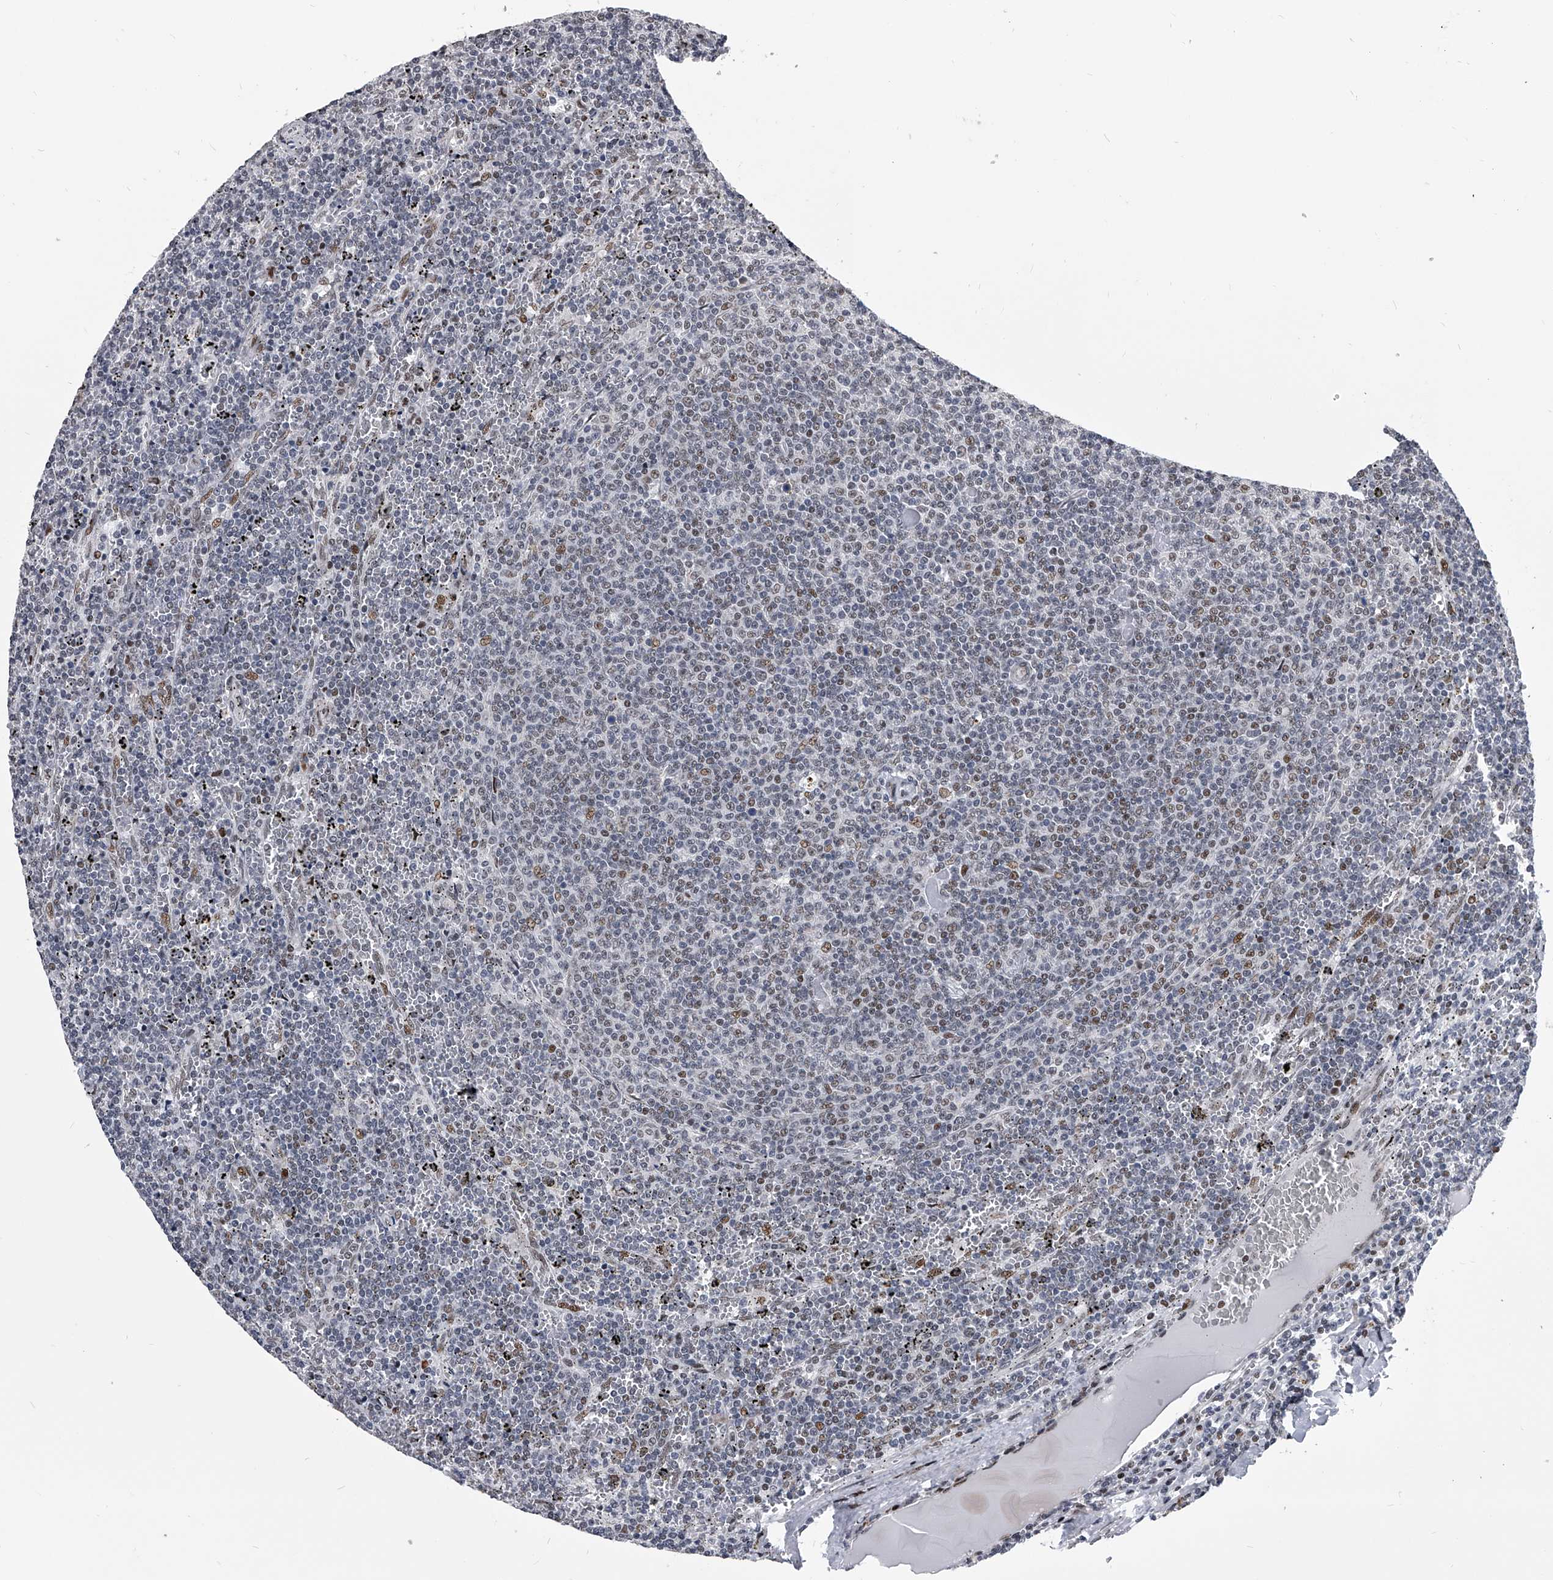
{"staining": {"intensity": "negative", "quantity": "none", "location": "none"}, "tissue": "lymphoma", "cell_type": "Tumor cells", "image_type": "cancer", "snomed": [{"axis": "morphology", "description": "Malignant lymphoma, non-Hodgkin's type, Low grade"}, {"axis": "topography", "description": "Spleen"}], "caption": "The micrograph displays no staining of tumor cells in malignant lymphoma, non-Hodgkin's type (low-grade).", "gene": "CMTR1", "patient": {"sex": "female", "age": 50}}